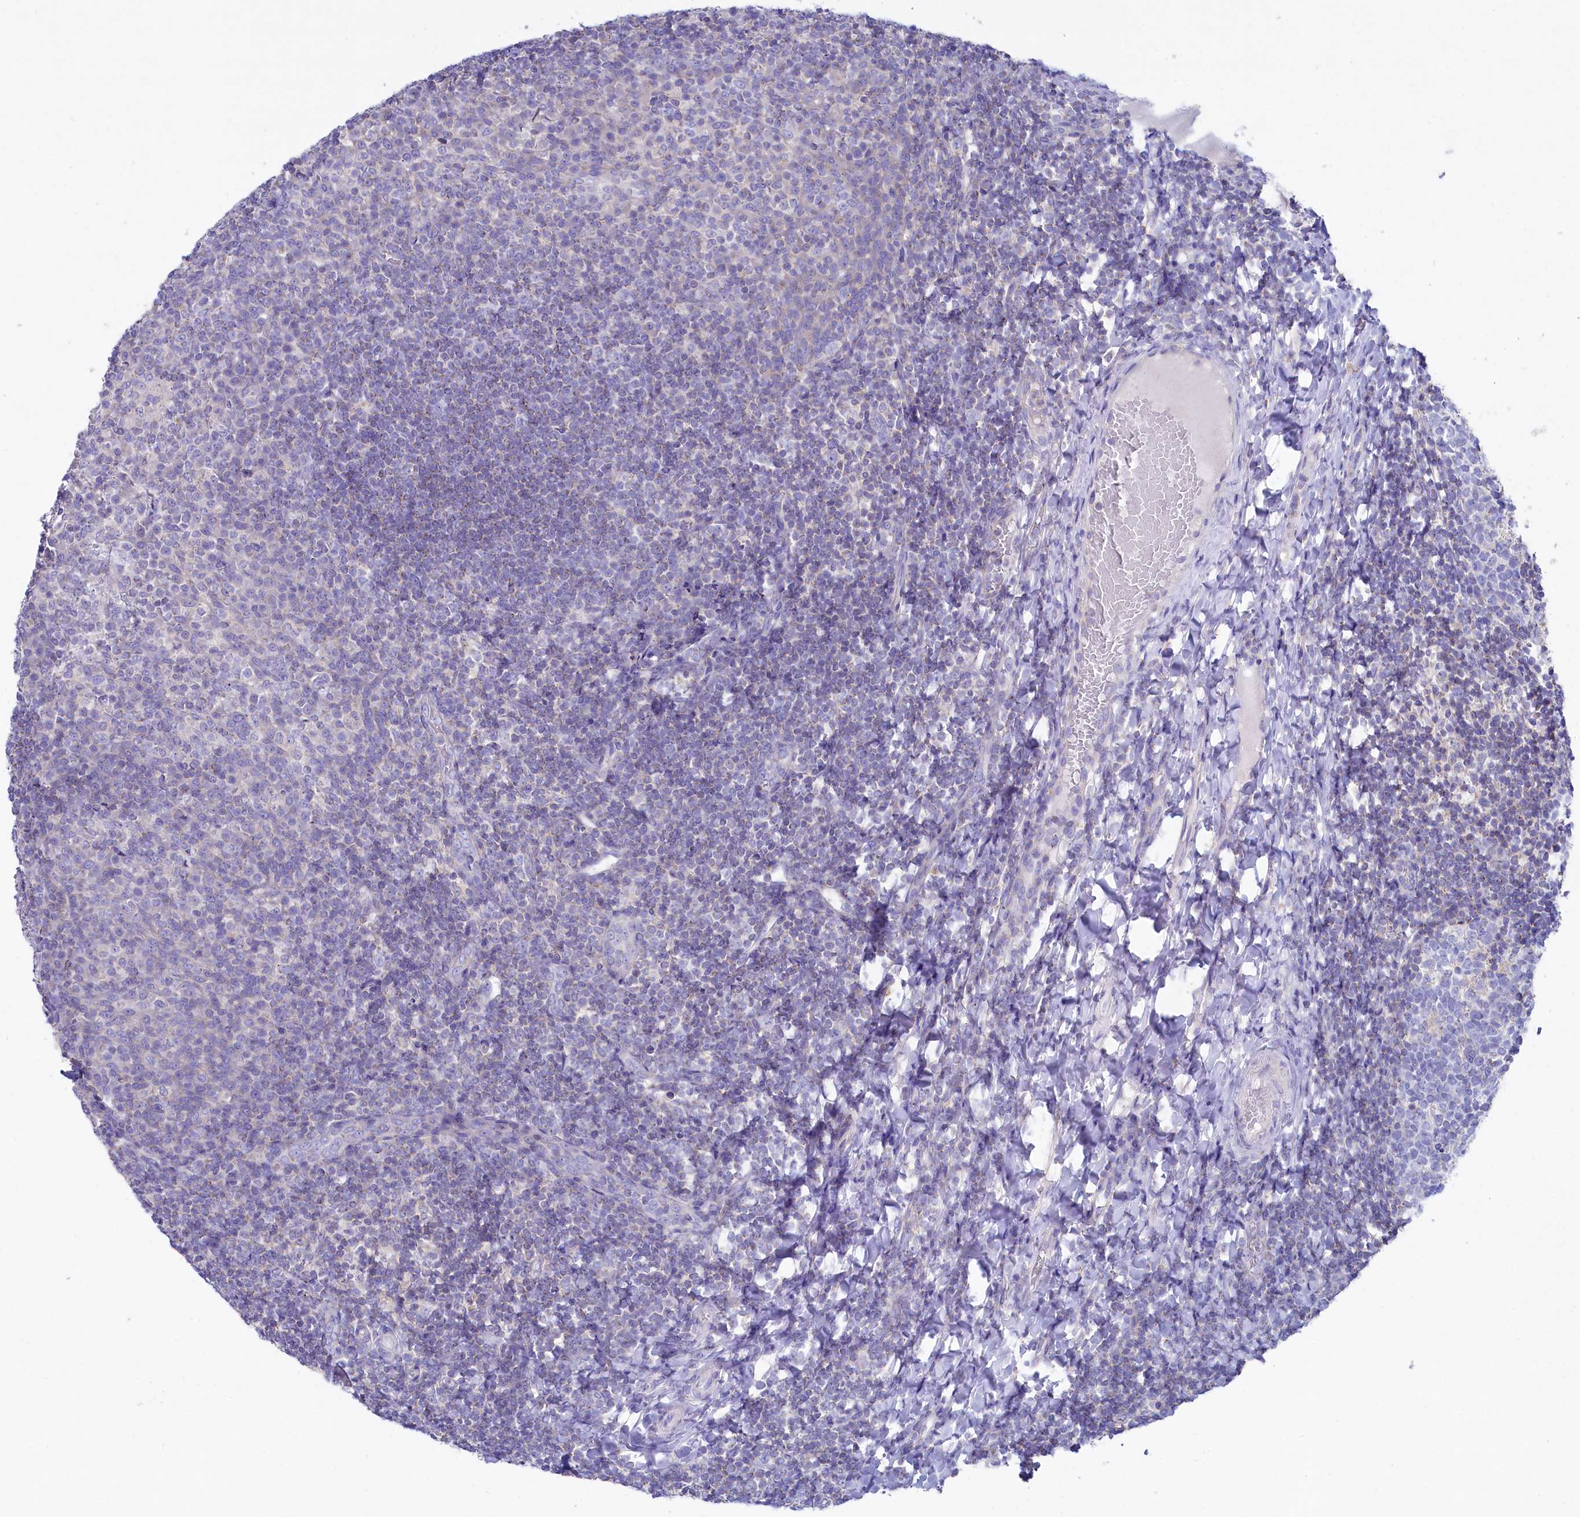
{"staining": {"intensity": "moderate", "quantity": "<25%", "location": "cytoplasmic/membranous"}, "tissue": "tonsil", "cell_type": "Germinal center cells", "image_type": "normal", "snomed": [{"axis": "morphology", "description": "Normal tissue, NOS"}, {"axis": "topography", "description": "Tonsil"}], "caption": "IHC histopathology image of unremarkable tonsil stained for a protein (brown), which shows low levels of moderate cytoplasmic/membranous positivity in approximately <25% of germinal center cells.", "gene": "VPS26B", "patient": {"sex": "female", "age": 19}}